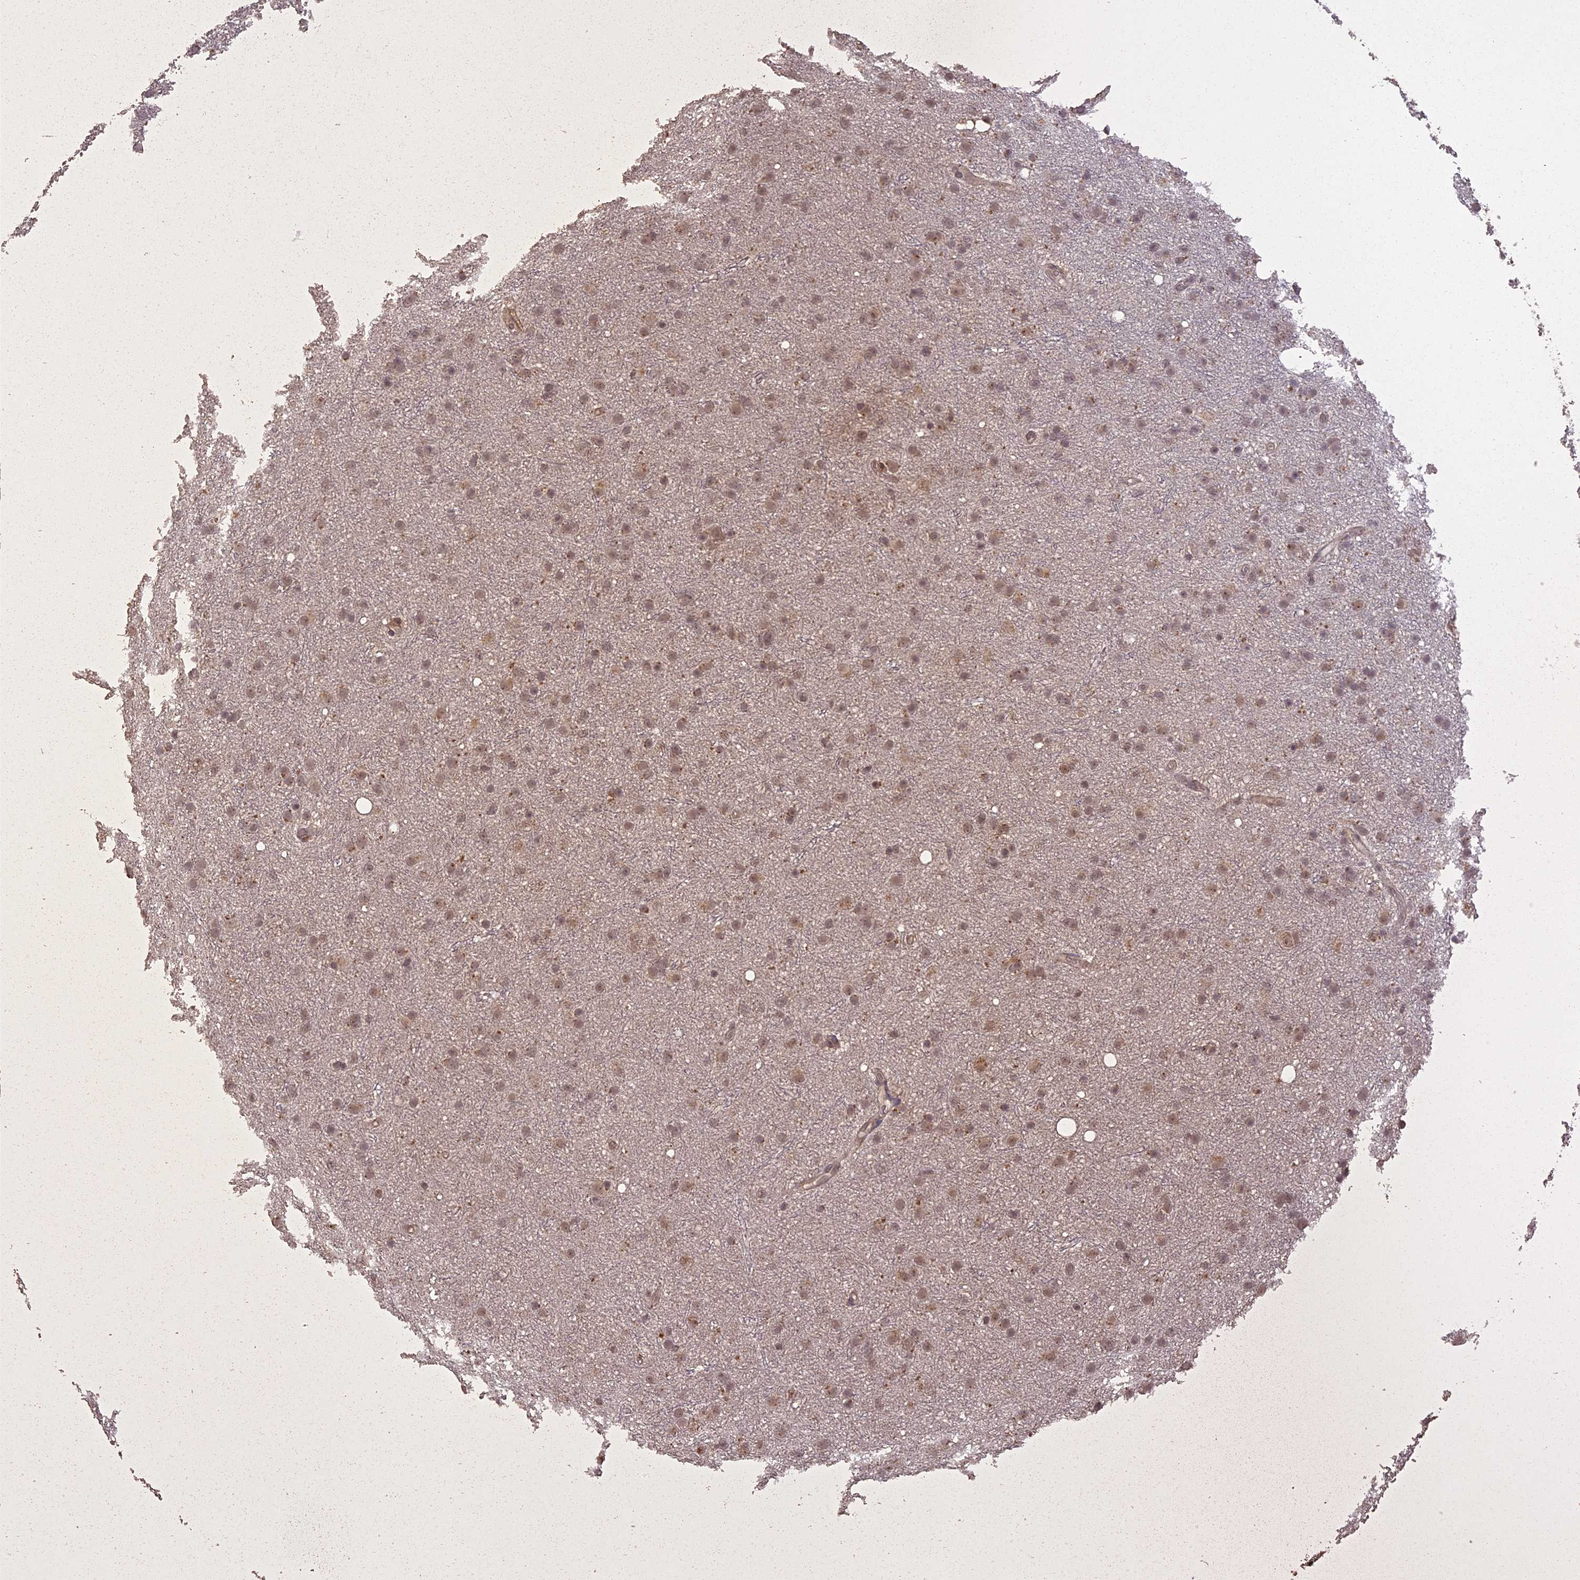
{"staining": {"intensity": "weak", "quantity": ">75%", "location": "cytoplasmic/membranous,nuclear"}, "tissue": "glioma", "cell_type": "Tumor cells", "image_type": "cancer", "snomed": [{"axis": "morphology", "description": "Glioma, malignant, Low grade"}, {"axis": "topography", "description": "Cerebral cortex"}], "caption": "Immunohistochemistry (DAB) staining of glioma shows weak cytoplasmic/membranous and nuclear protein positivity in about >75% of tumor cells.", "gene": "LIN37", "patient": {"sex": "female", "age": 39}}